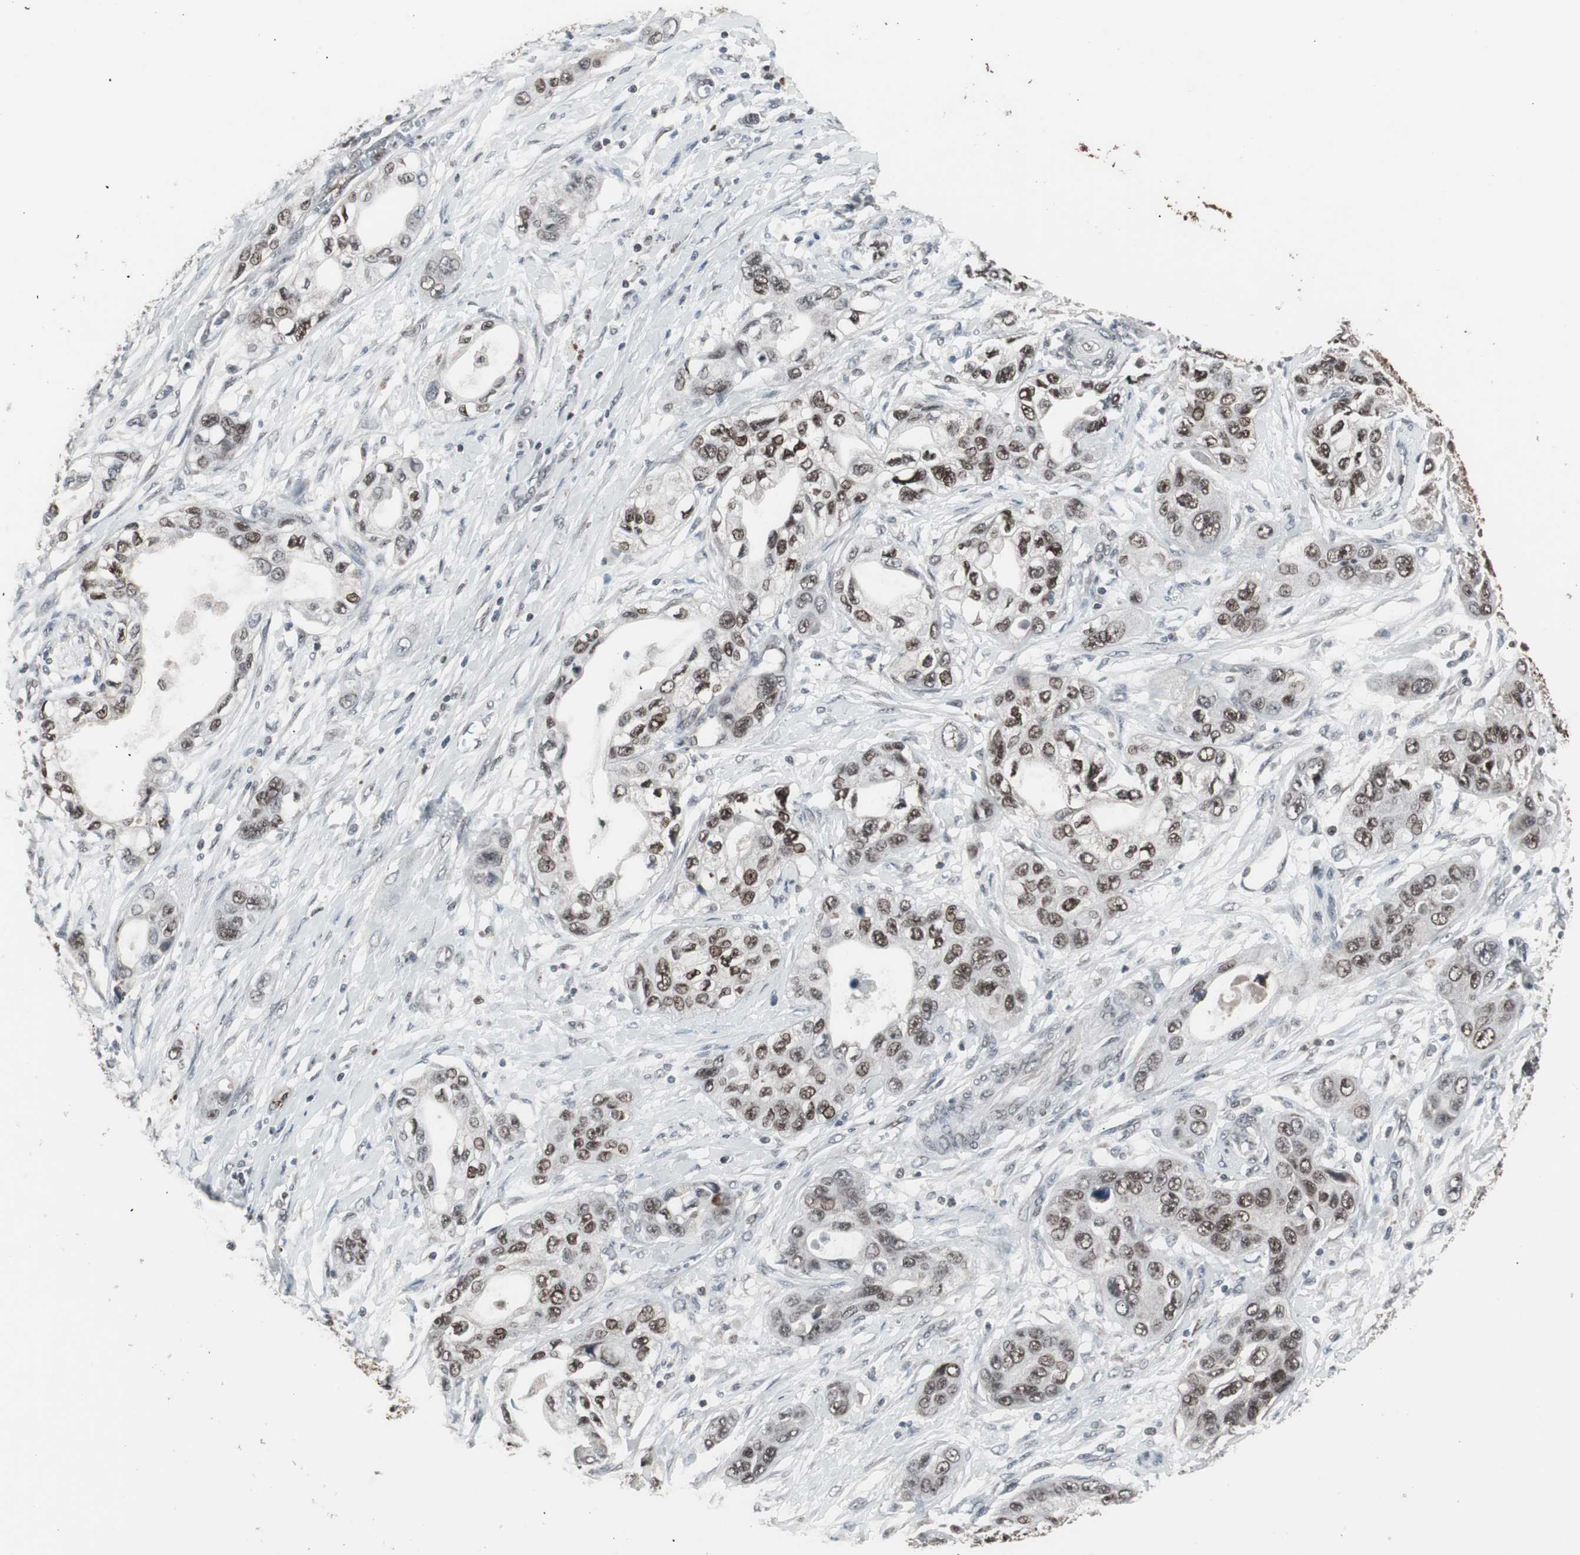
{"staining": {"intensity": "moderate", "quantity": ">75%", "location": "nuclear"}, "tissue": "pancreatic cancer", "cell_type": "Tumor cells", "image_type": "cancer", "snomed": [{"axis": "morphology", "description": "Adenocarcinoma, NOS"}, {"axis": "topography", "description": "Pancreas"}], "caption": "A brown stain shows moderate nuclear expression of a protein in human adenocarcinoma (pancreatic) tumor cells.", "gene": "RXRA", "patient": {"sex": "female", "age": 70}}